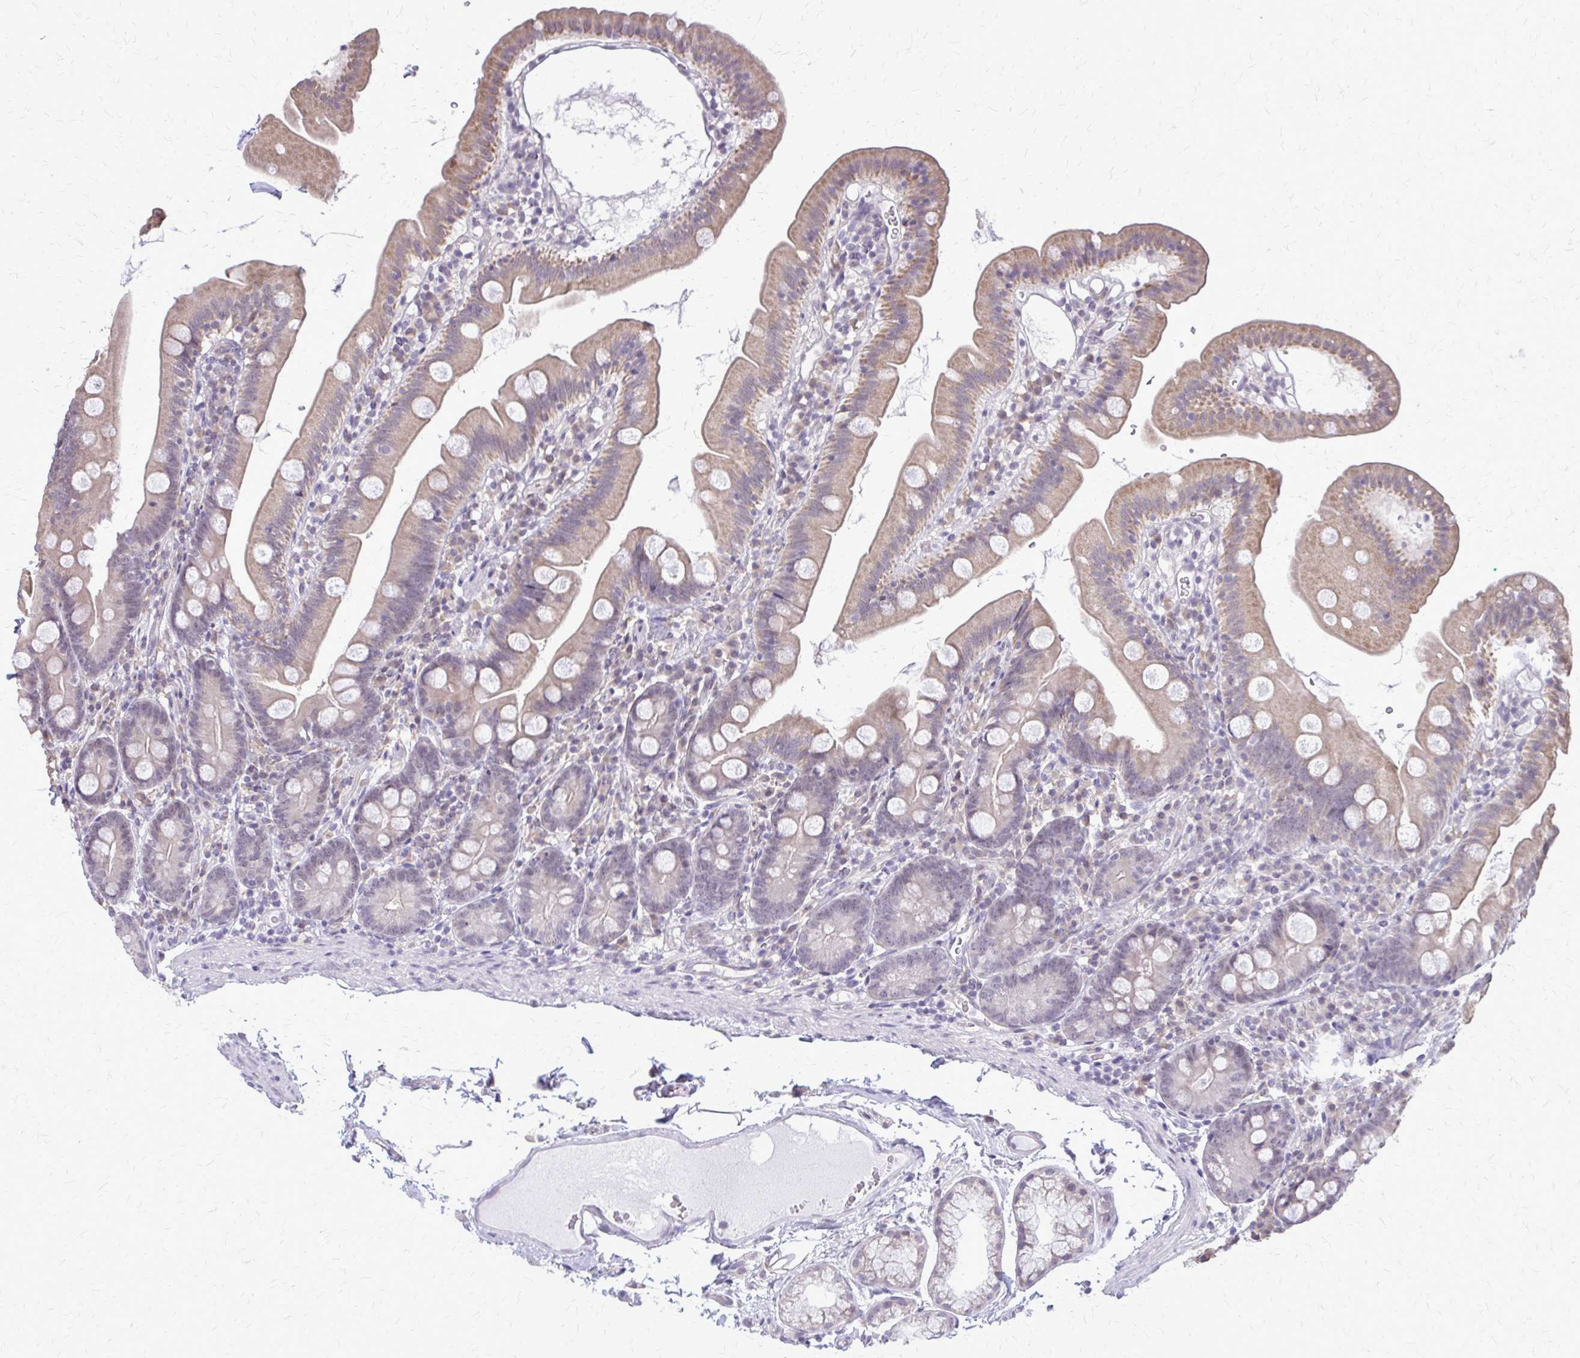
{"staining": {"intensity": "weak", "quantity": "25%-75%", "location": "cytoplasmic/membranous"}, "tissue": "duodenum", "cell_type": "Glandular cells", "image_type": "normal", "snomed": [{"axis": "morphology", "description": "Normal tissue, NOS"}, {"axis": "topography", "description": "Duodenum"}], "caption": "Immunohistochemical staining of unremarkable human duodenum reveals 25%-75% levels of weak cytoplasmic/membranous protein staining in about 25%-75% of glandular cells. Nuclei are stained in blue.", "gene": "PLCB1", "patient": {"sex": "female", "age": 67}}